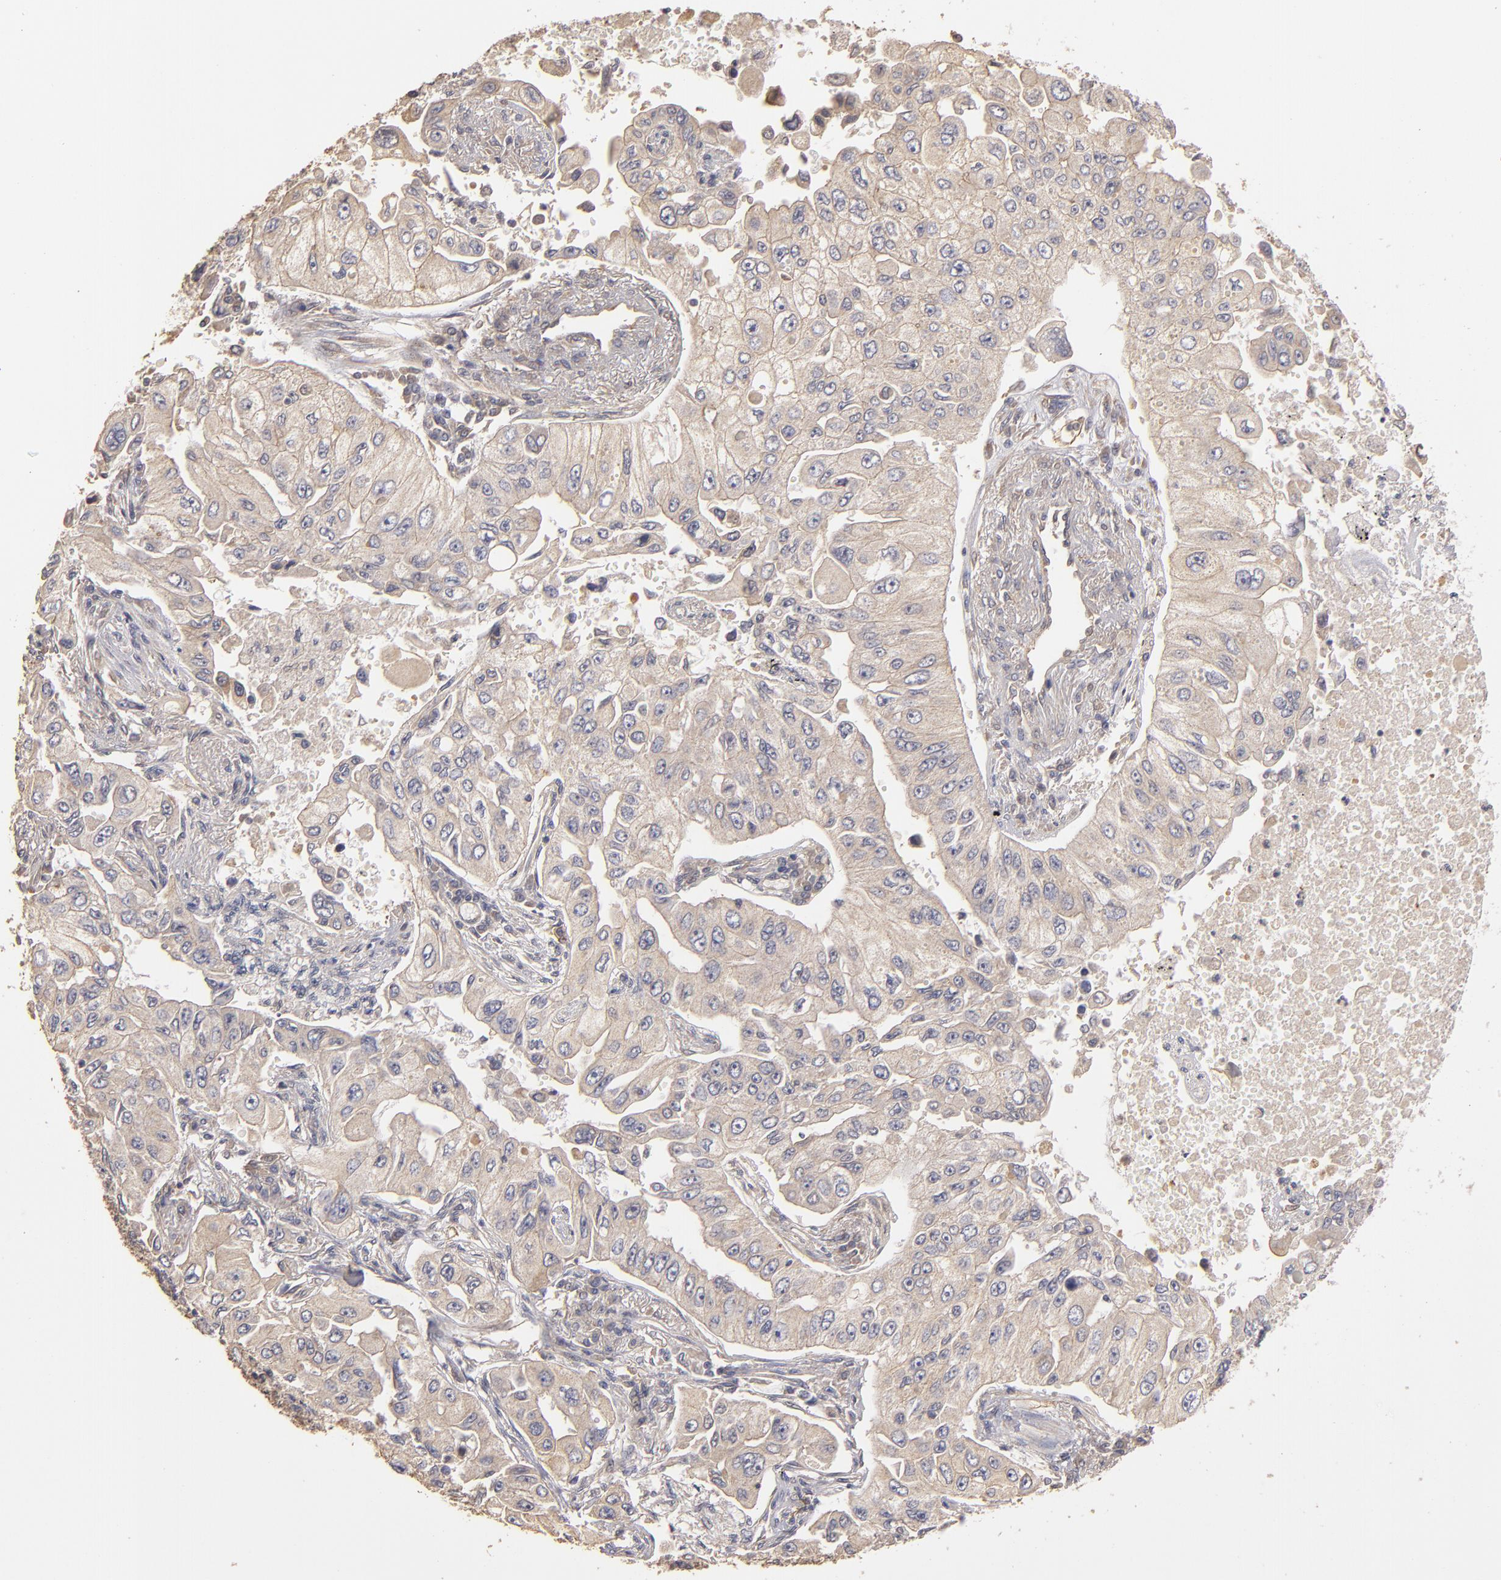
{"staining": {"intensity": "weak", "quantity": ">75%", "location": "cytoplasmic/membranous"}, "tissue": "lung cancer", "cell_type": "Tumor cells", "image_type": "cancer", "snomed": [{"axis": "morphology", "description": "Adenocarcinoma, NOS"}, {"axis": "topography", "description": "Lung"}], "caption": "DAB (3,3'-diaminobenzidine) immunohistochemical staining of human lung cancer demonstrates weak cytoplasmic/membranous protein expression in approximately >75% of tumor cells. (DAB = brown stain, brightfield microscopy at high magnification).", "gene": "DMD", "patient": {"sex": "male", "age": 84}}